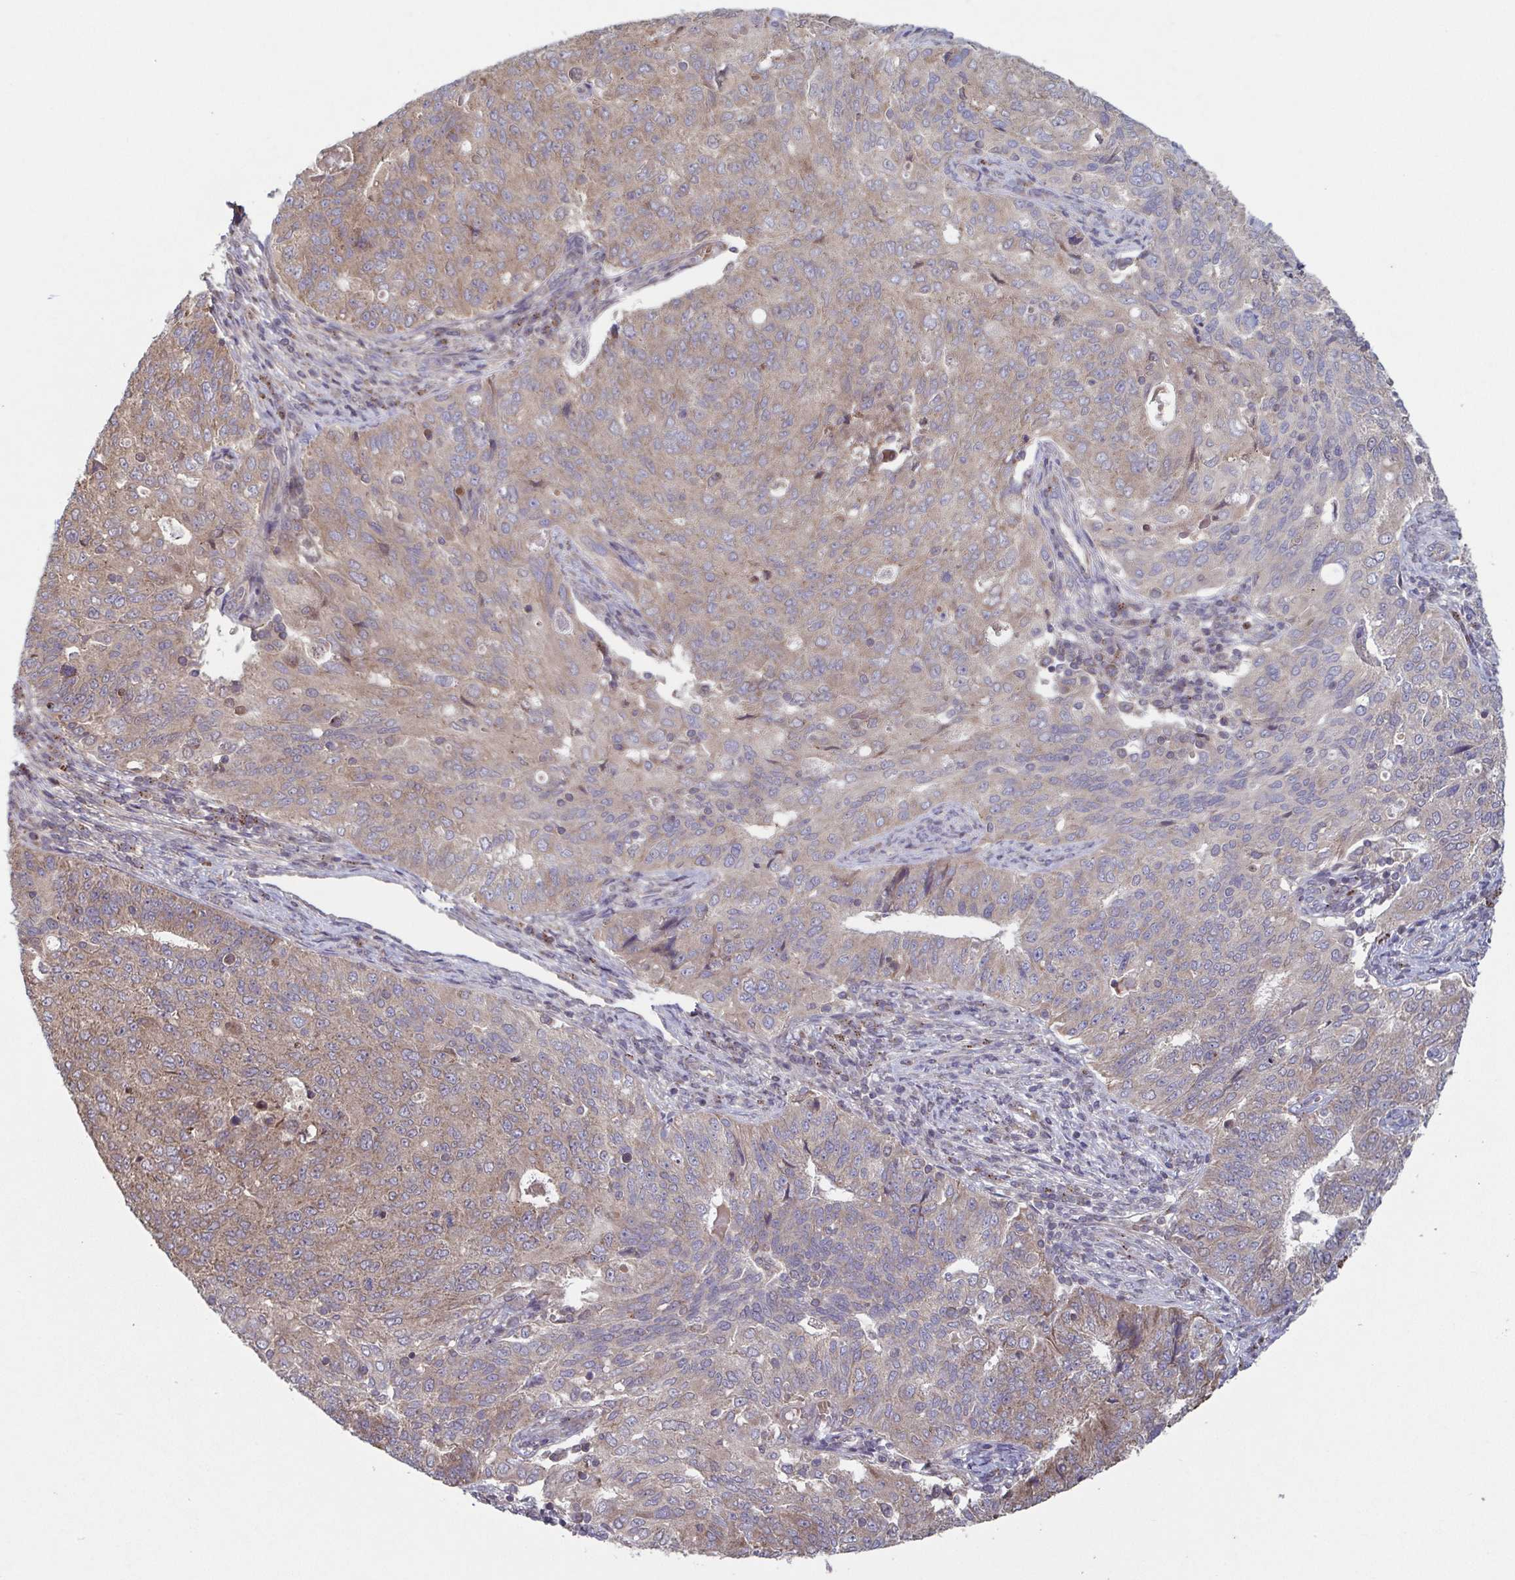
{"staining": {"intensity": "weak", "quantity": ">75%", "location": "cytoplasmic/membranous"}, "tissue": "endometrial cancer", "cell_type": "Tumor cells", "image_type": "cancer", "snomed": [{"axis": "morphology", "description": "Adenocarcinoma, NOS"}, {"axis": "topography", "description": "Endometrium"}], "caption": "Human endometrial cancer stained for a protein (brown) demonstrates weak cytoplasmic/membranous positive staining in about >75% of tumor cells.", "gene": "COPB1", "patient": {"sex": "female", "age": 43}}